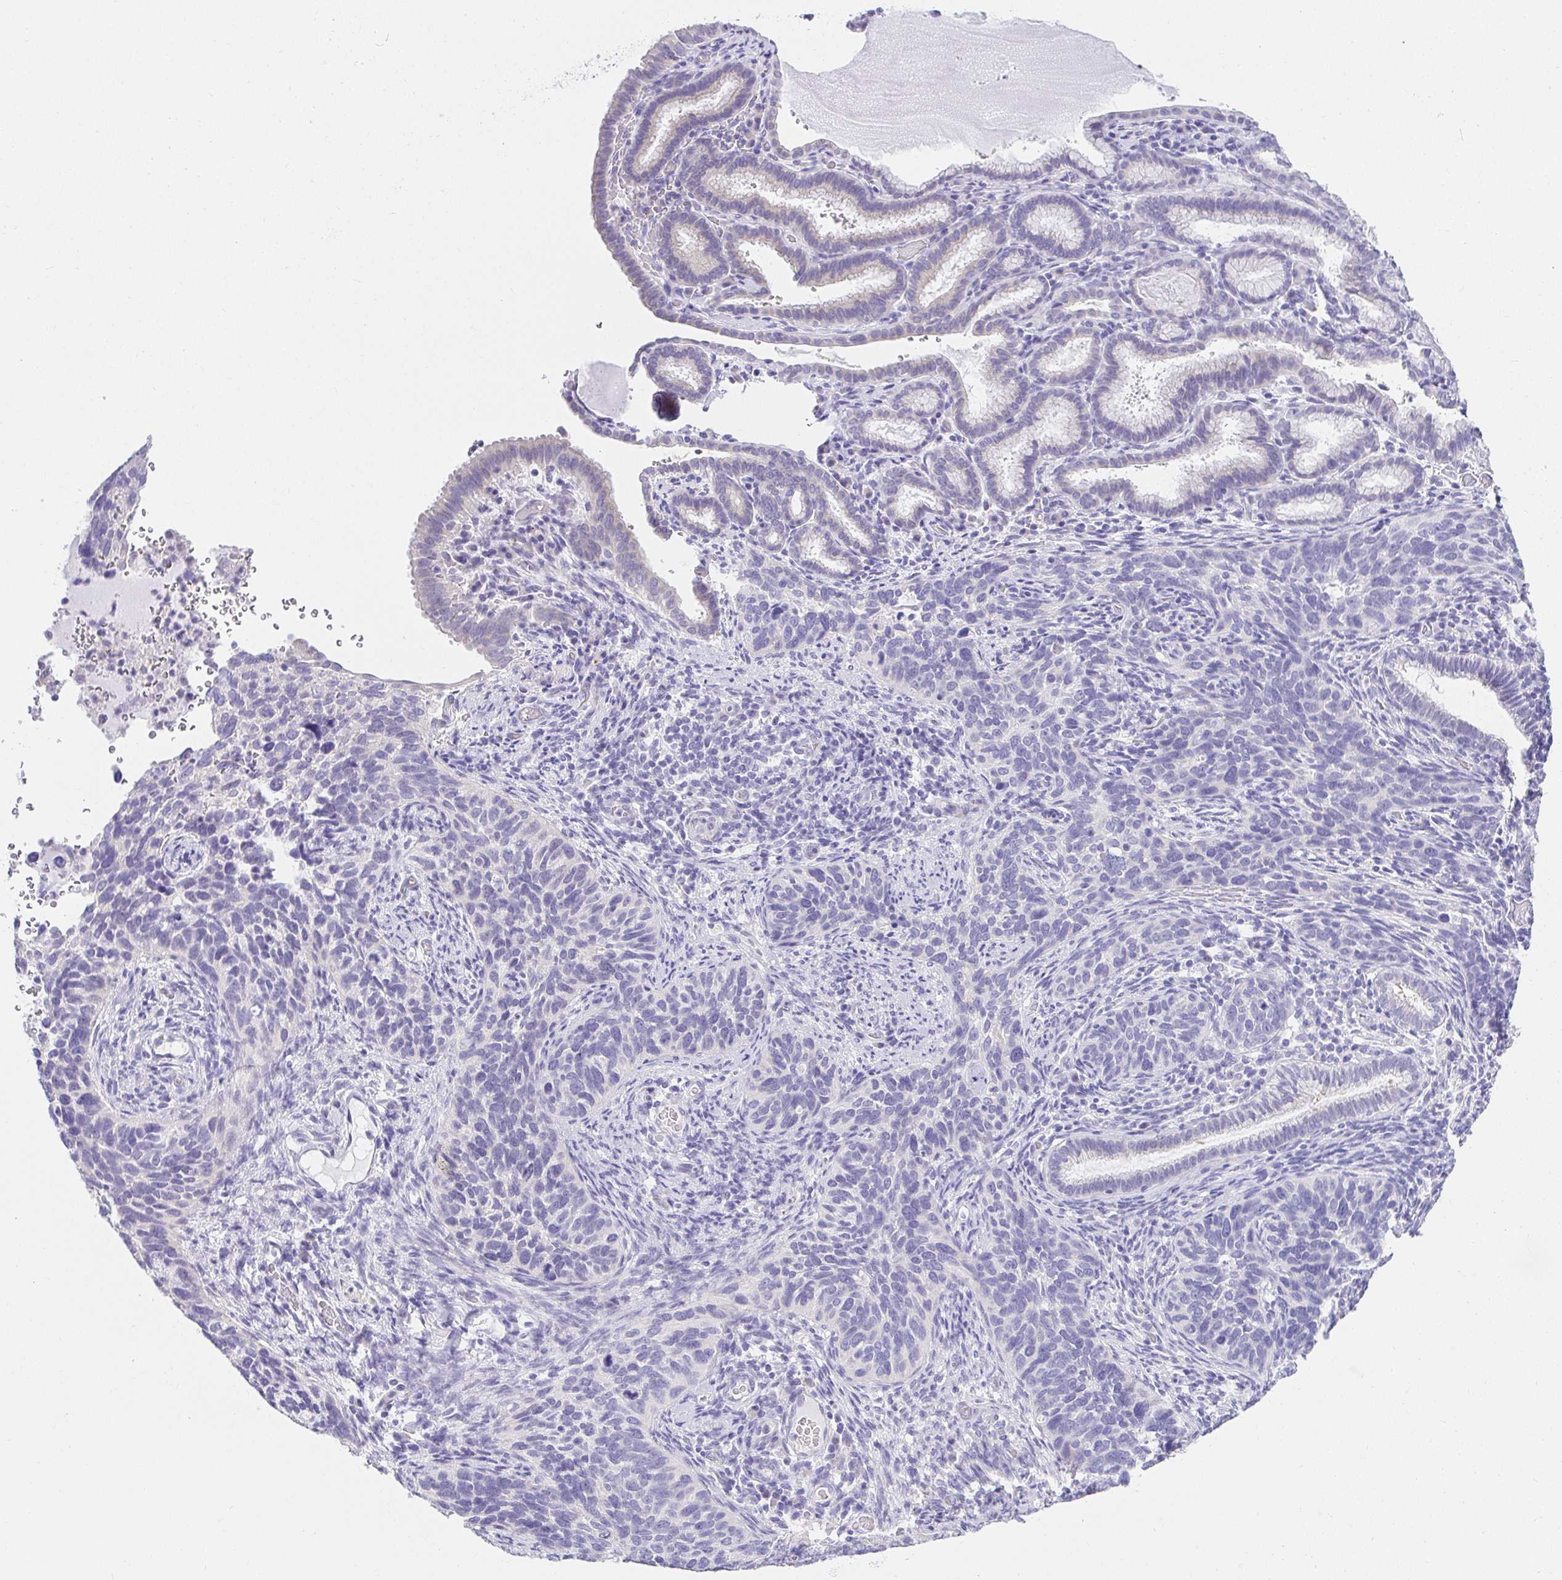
{"staining": {"intensity": "negative", "quantity": "none", "location": "none"}, "tissue": "cervical cancer", "cell_type": "Tumor cells", "image_type": "cancer", "snomed": [{"axis": "morphology", "description": "Squamous cell carcinoma, NOS"}, {"axis": "topography", "description": "Cervix"}], "caption": "Tumor cells show no significant protein positivity in cervical cancer (squamous cell carcinoma).", "gene": "VGLL1", "patient": {"sex": "female", "age": 51}}